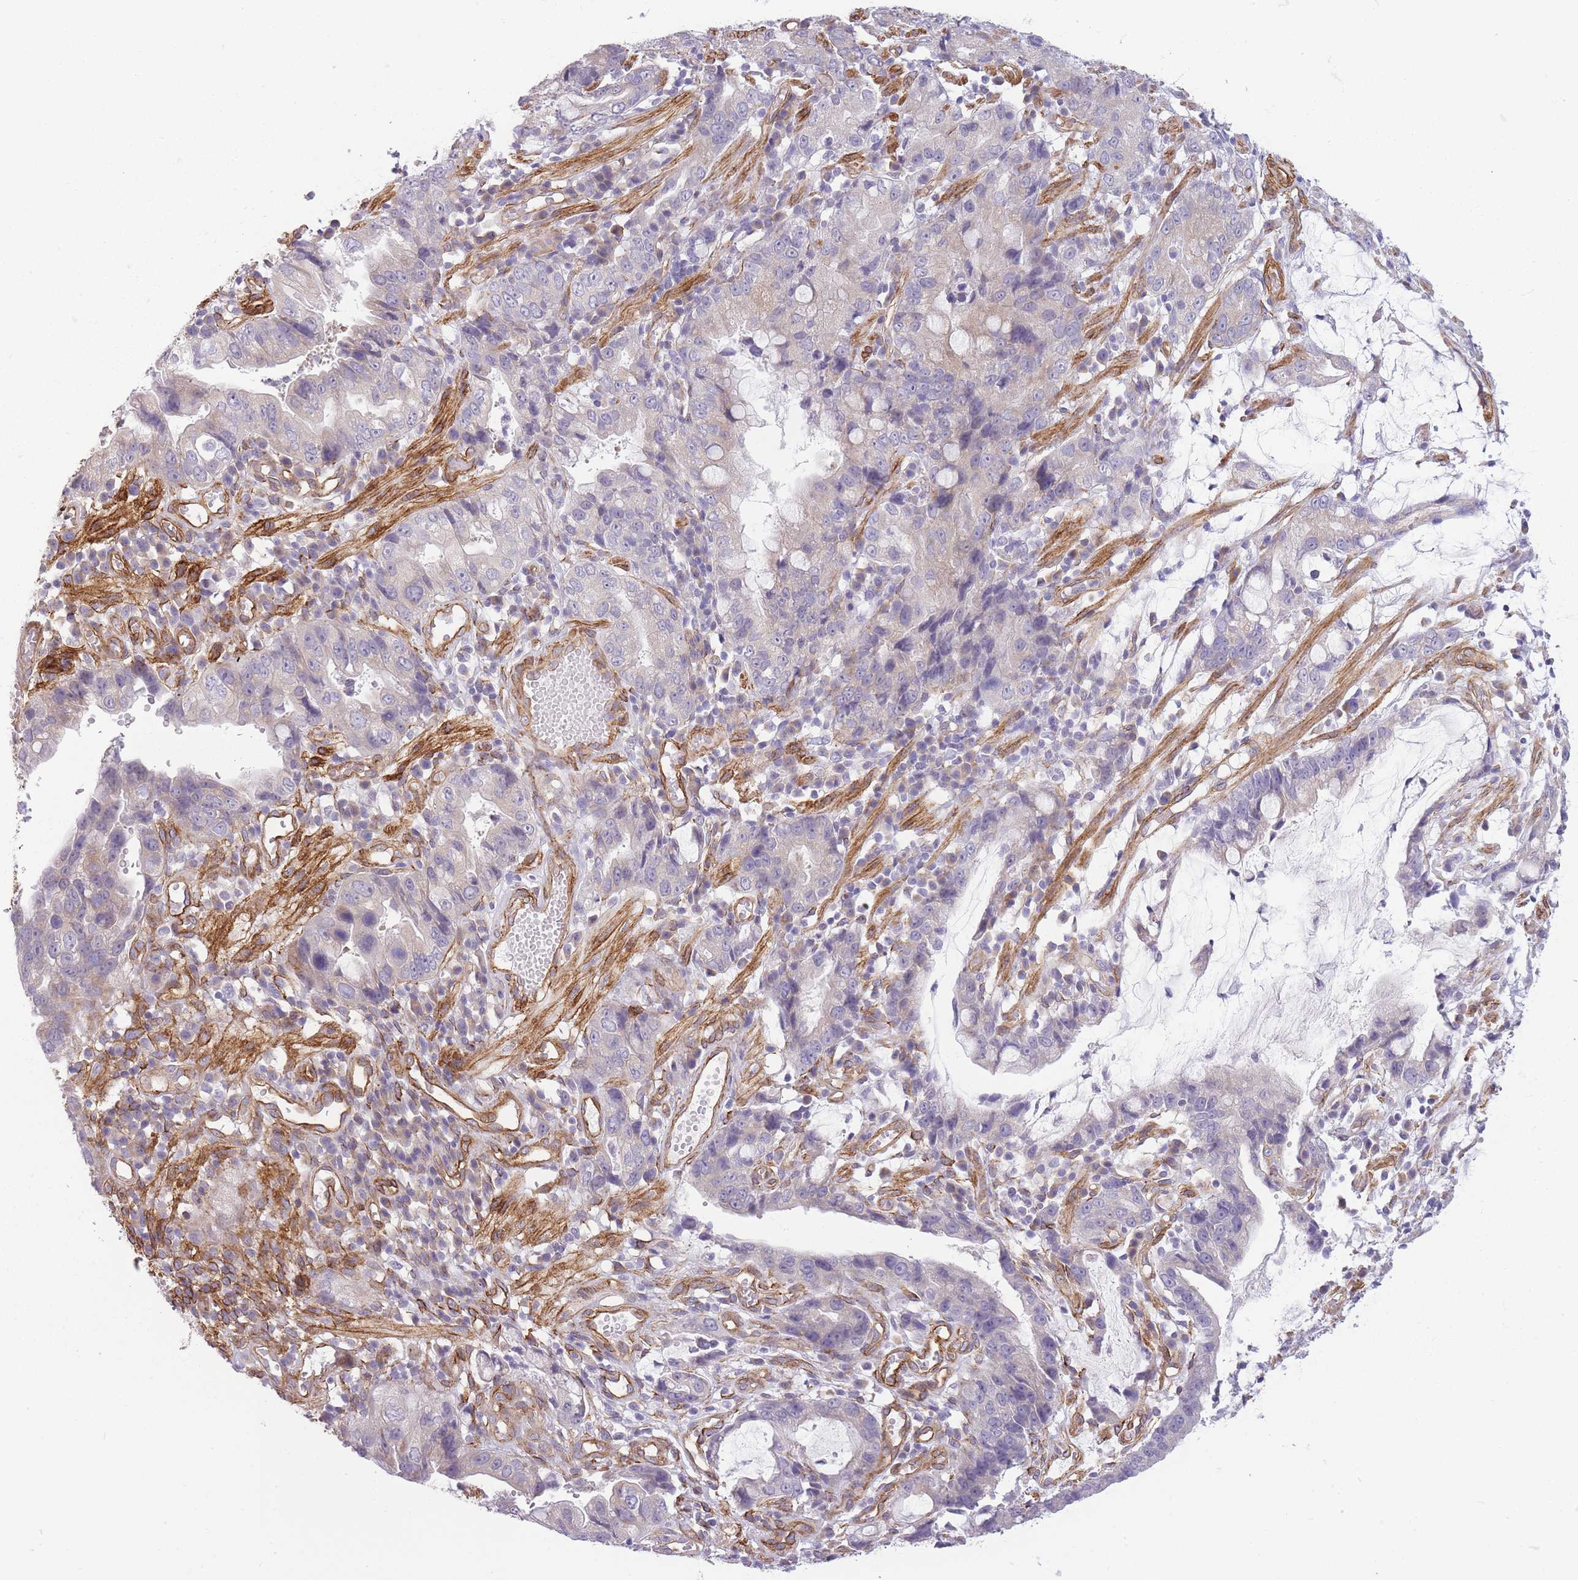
{"staining": {"intensity": "negative", "quantity": "none", "location": "none"}, "tissue": "stomach cancer", "cell_type": "Tumor cells", "image_type": "cancer", "snomed": [{"axis": "morphology", "description": "Adenocarcinoma, NOS"}, {"axis": "topography", "description": "Stomach"}], "caption": "This image is of stomach cancer stained with immunohistochemistry (IHC) to label a protein in brown with the nuclei are counter-stained blue. There is no positivity in tumor cells. (Stains: DAB IHC with hematoxylin counter stain, Microscopy: brightfield microscopy at high magnification).", "gene": "OR6B3", "patient": {"sex": "male", "age": 55}}